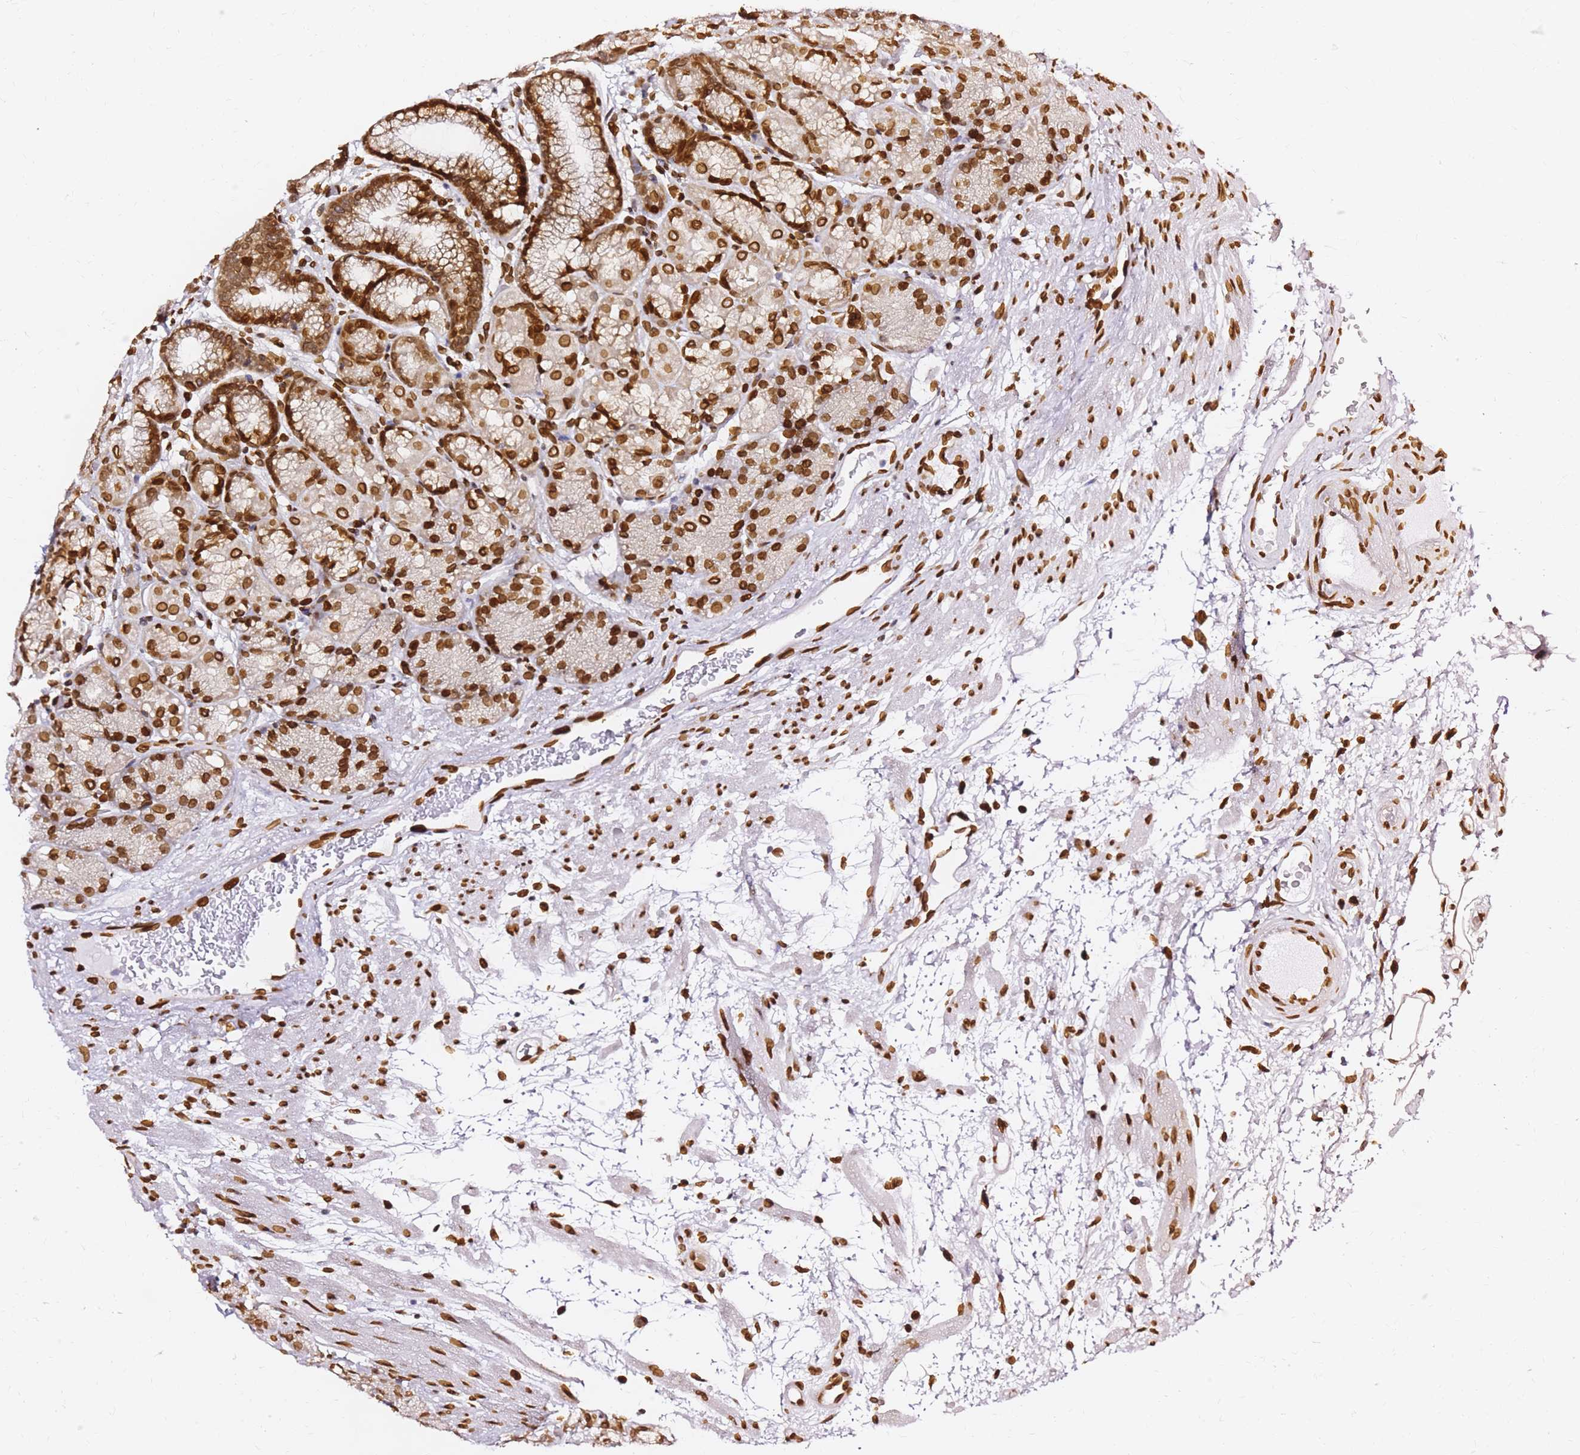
{"staining": {"intensity": "strong", "quantity": ">75%", "location": "cytoplasmic/membranous,nuclear"}, "tissue": "stomach", "cell_type": "Glandular cells", "image_type": "normal", "snomed": [{"axis": "morphology", "description": "Normal tissue, NOS"}, {"axis": "topography", "description": "Stomach"}], "caption": "Glandular cells show high levels of strong cytoplasmic/membranous,nuclear positivity in approximately >75% of cells in benign stomach. (brown staining indicates protein expression, while blue staining denotes nuclei).", "gene": "C6orf141", "patient": {"sex": "male", "age": 63}}